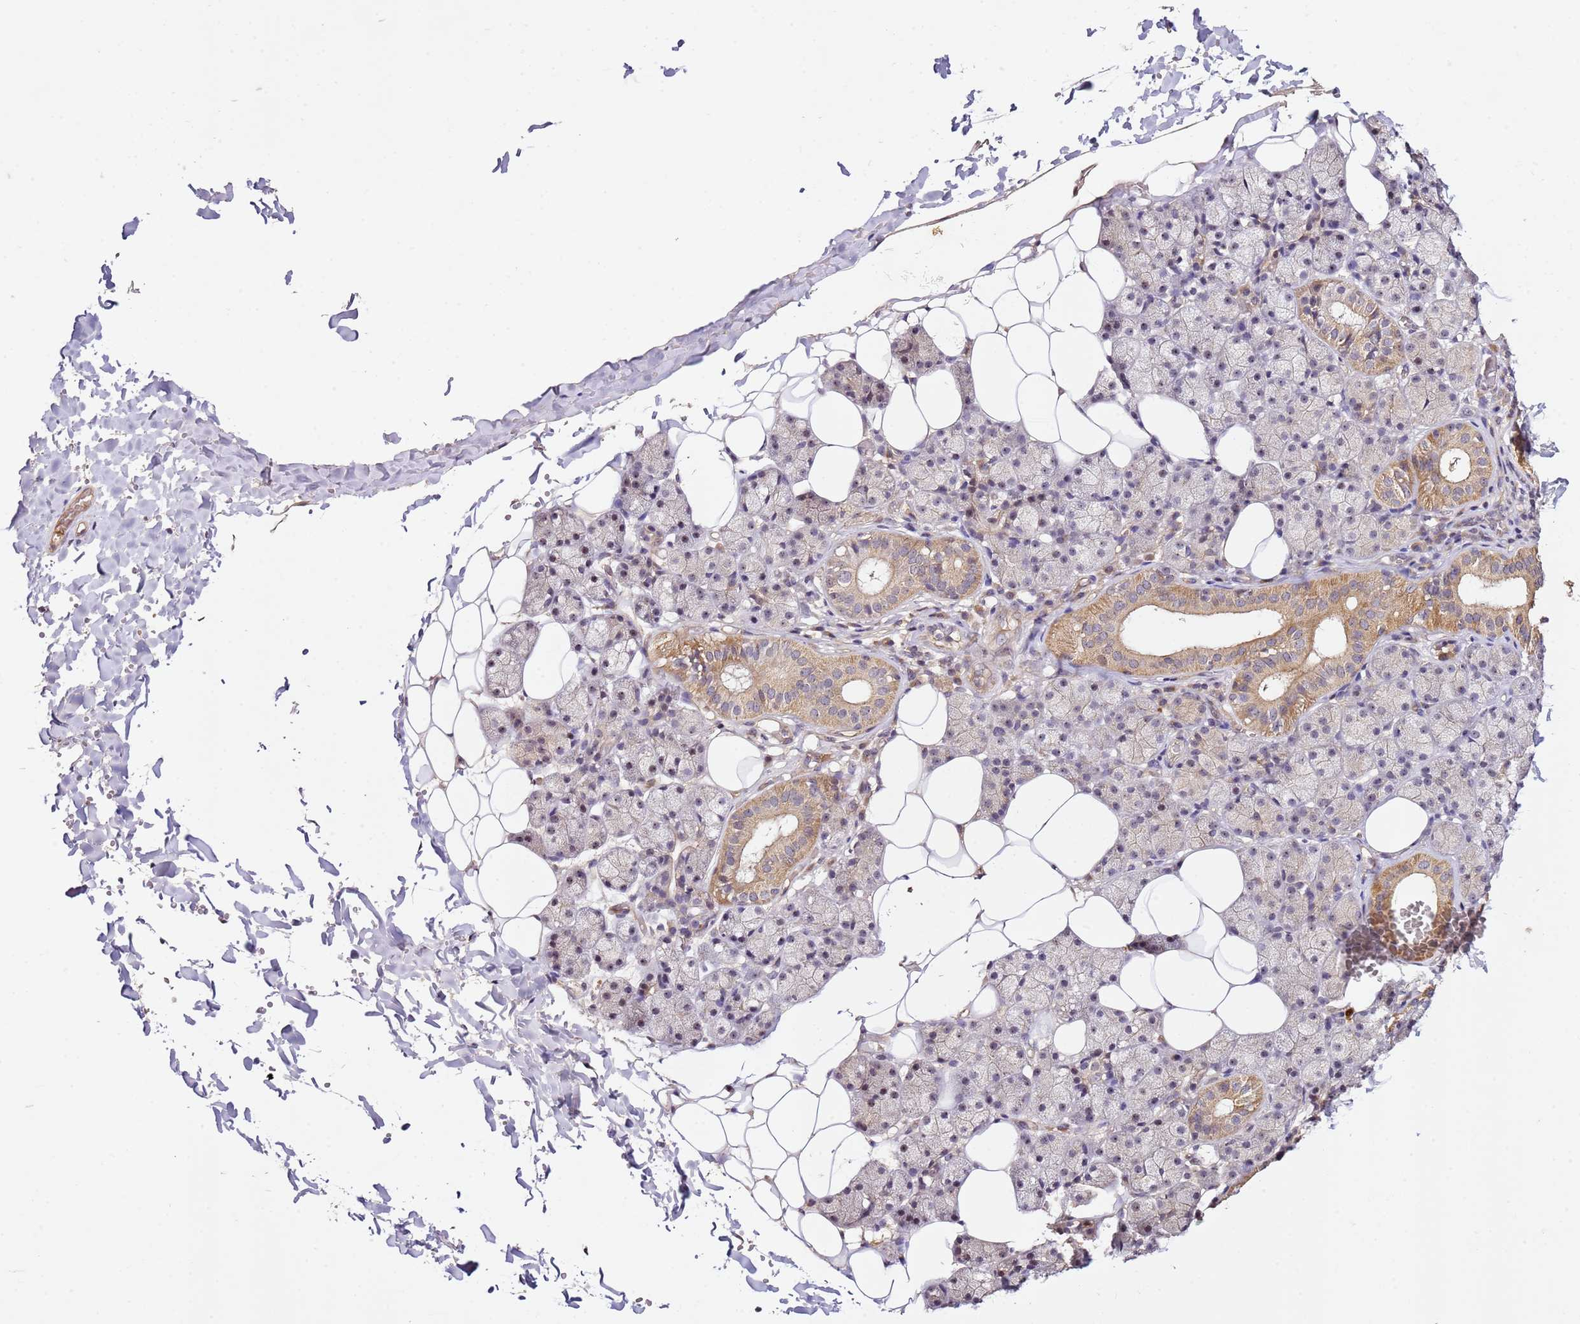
{"staining": {"intensity": "moderate", "quantity": "<25%", "location": "cytoplasmic/membranous"}, "tissue": "salivary gland", "cell_type": "Glandular cells", "image_type": "normal", "snomed": [{"axis": "morphology", "description": "Normal tissue, NOS"}, {"axis": "topography", "description": "Salivary gland"}], "caption": "Immunohistochemical staining of benign salivary gland reveals low levels of moderate cytoplasmic/membranous expression in approximately <25% of glandular cells.", "gene": "DDX27", "patient": {"sex": "female", "age": 33}}